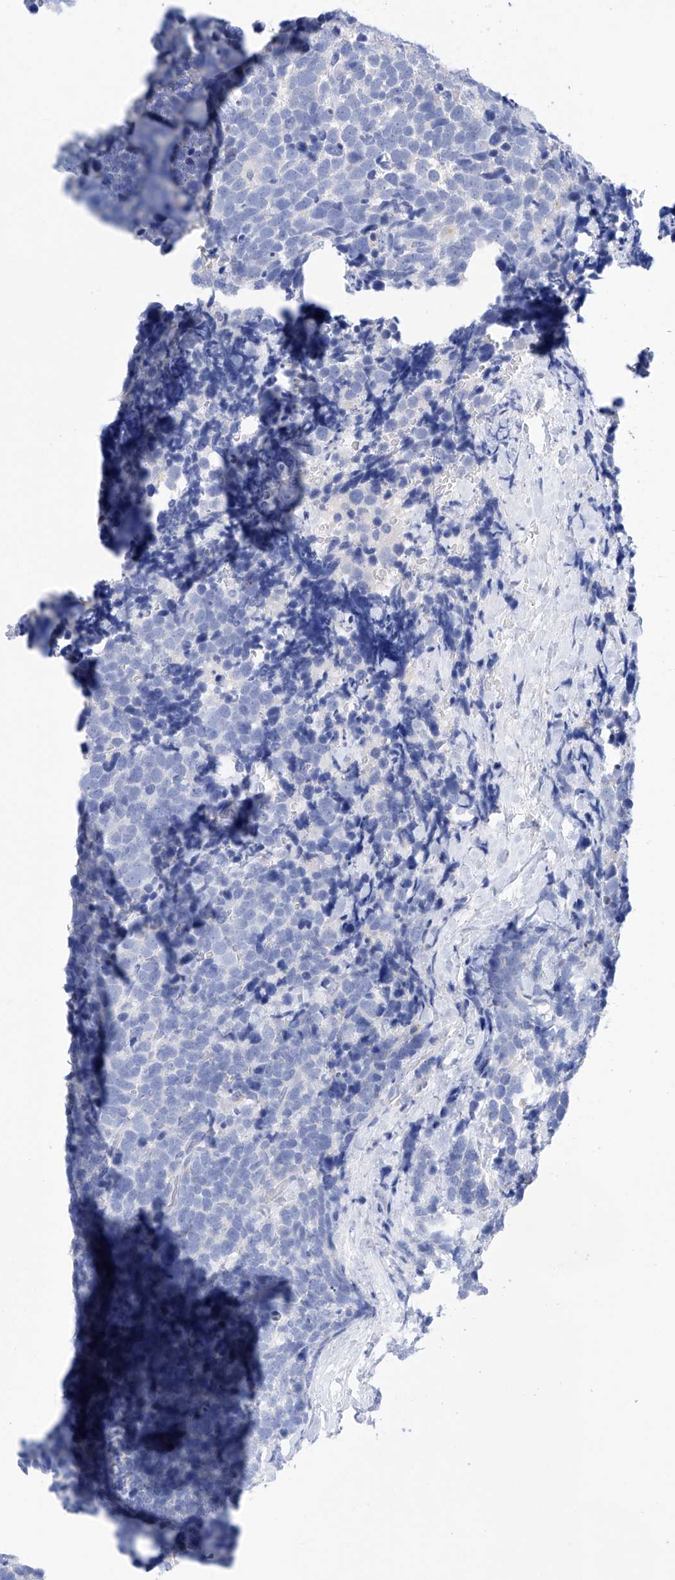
{"staining": {"intensity": "negative", "quantity": "none", "location": "none"}, "tissue": "urothelial cancer", "cell_type": "Tumor cells", "image_type": "cancer", "snomed": [{"axis": "morphology", "description": "Urothelial carcinoma, High grade"}, {"axis": "topography", "description": "Urinary bladder"}], "caption": "The IHC photomicrograph has no significant positivity in tumor cells of urothelial cancer tissue.", "gene": "LURAP1", "patient": {"sex": "female", "age": 82}}